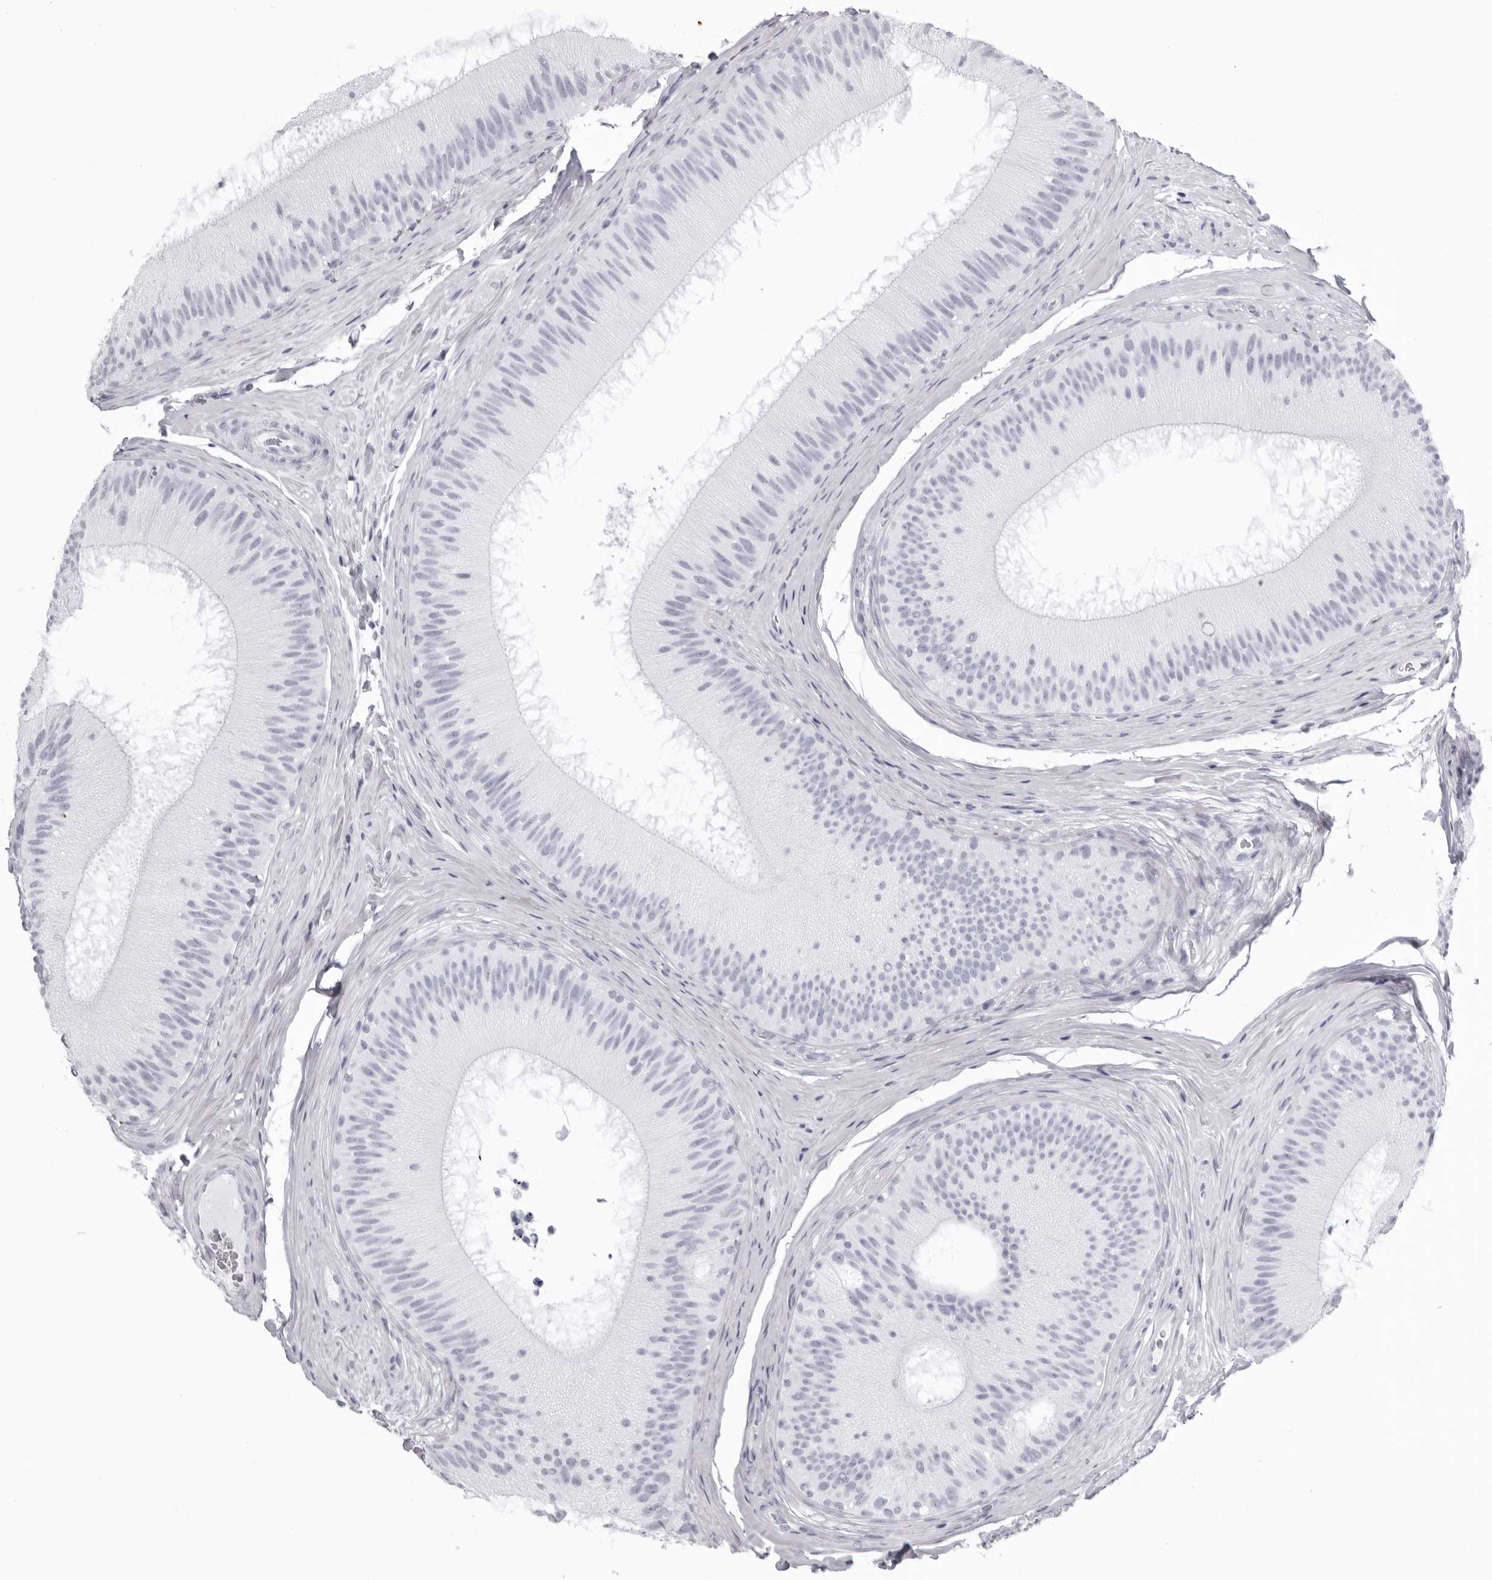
{"staining": {"intensity": "negative", "quantity": "none", "location": "none"}, "tissue": "epididymis", "cell_type": "Glandular cells", "image_type": "normal", "snomed": [{"axis": "morphology", "description": "Normal tissue, NOS"}, {"axis": "topography", "description": "Epididymis"}], "caption": "Micrograph shows no protein positivity in glandular cells of normal epididymis. (Stains: DAB (3,3'-diaminobenzidine) immunohistochemistry with hematoxylin counter stain, Microscopy: brightfield microscopy at high magnification).", "gene": "KLK9", "patient": {"sex": "male", "age": 45}}